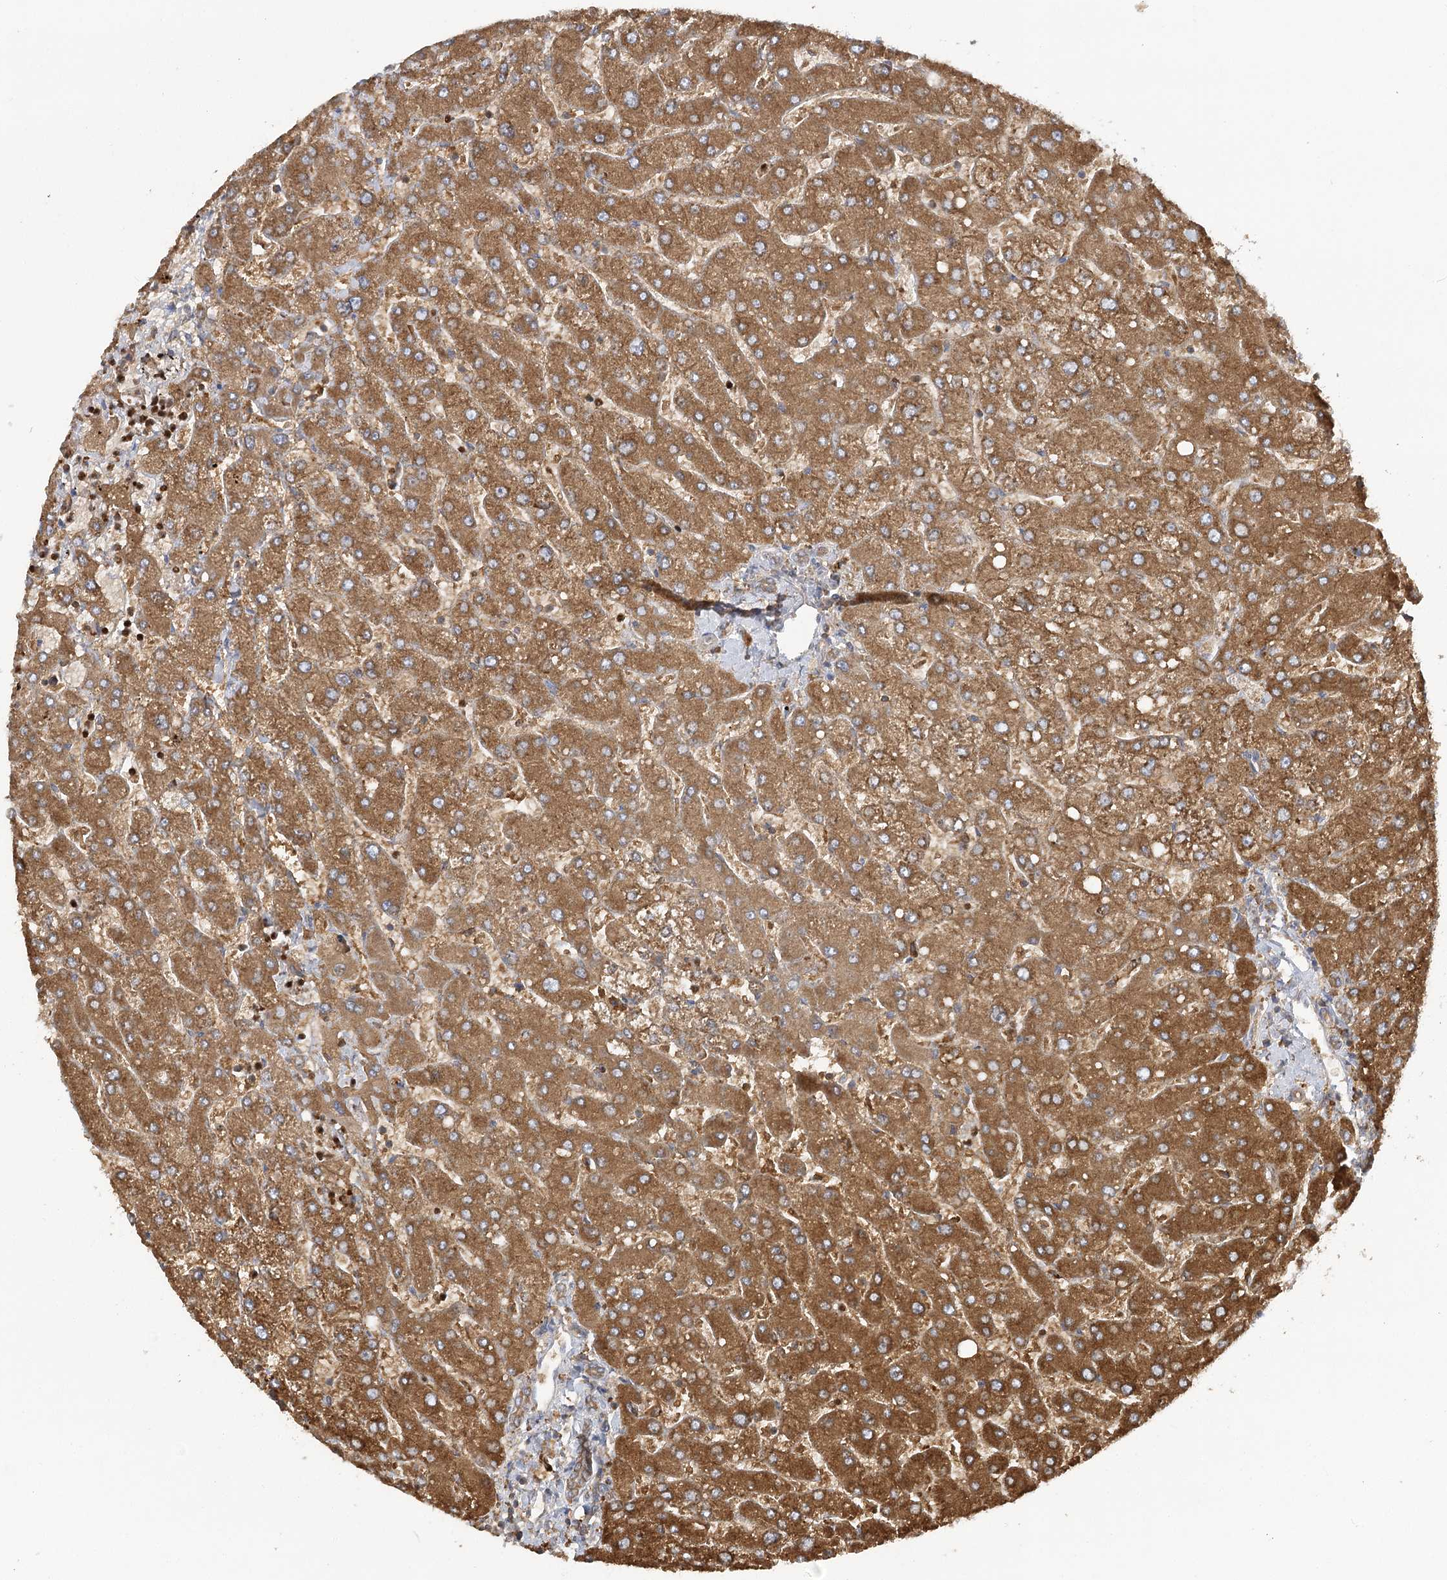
{"staining": {"intensity": "moderate", "quantity": ">75%", "location": "cytoplasmic/membranous"}, "tissue": "liver", "cell_type": "Cholangiocytes", "image_type": "normal", "snomed": [{"axis": "morphology", "description": "Normal tissue, NOS"}, {"axis": "topography", "description": "Liver"}], "caption": "Protein analysis of unremarkable liver reveals moderate cytoplasmic/membranous expression in about >75% of cholangiocytes.", "gene": "ACAP2", "patient": {"sex": "male", "age": 55}}